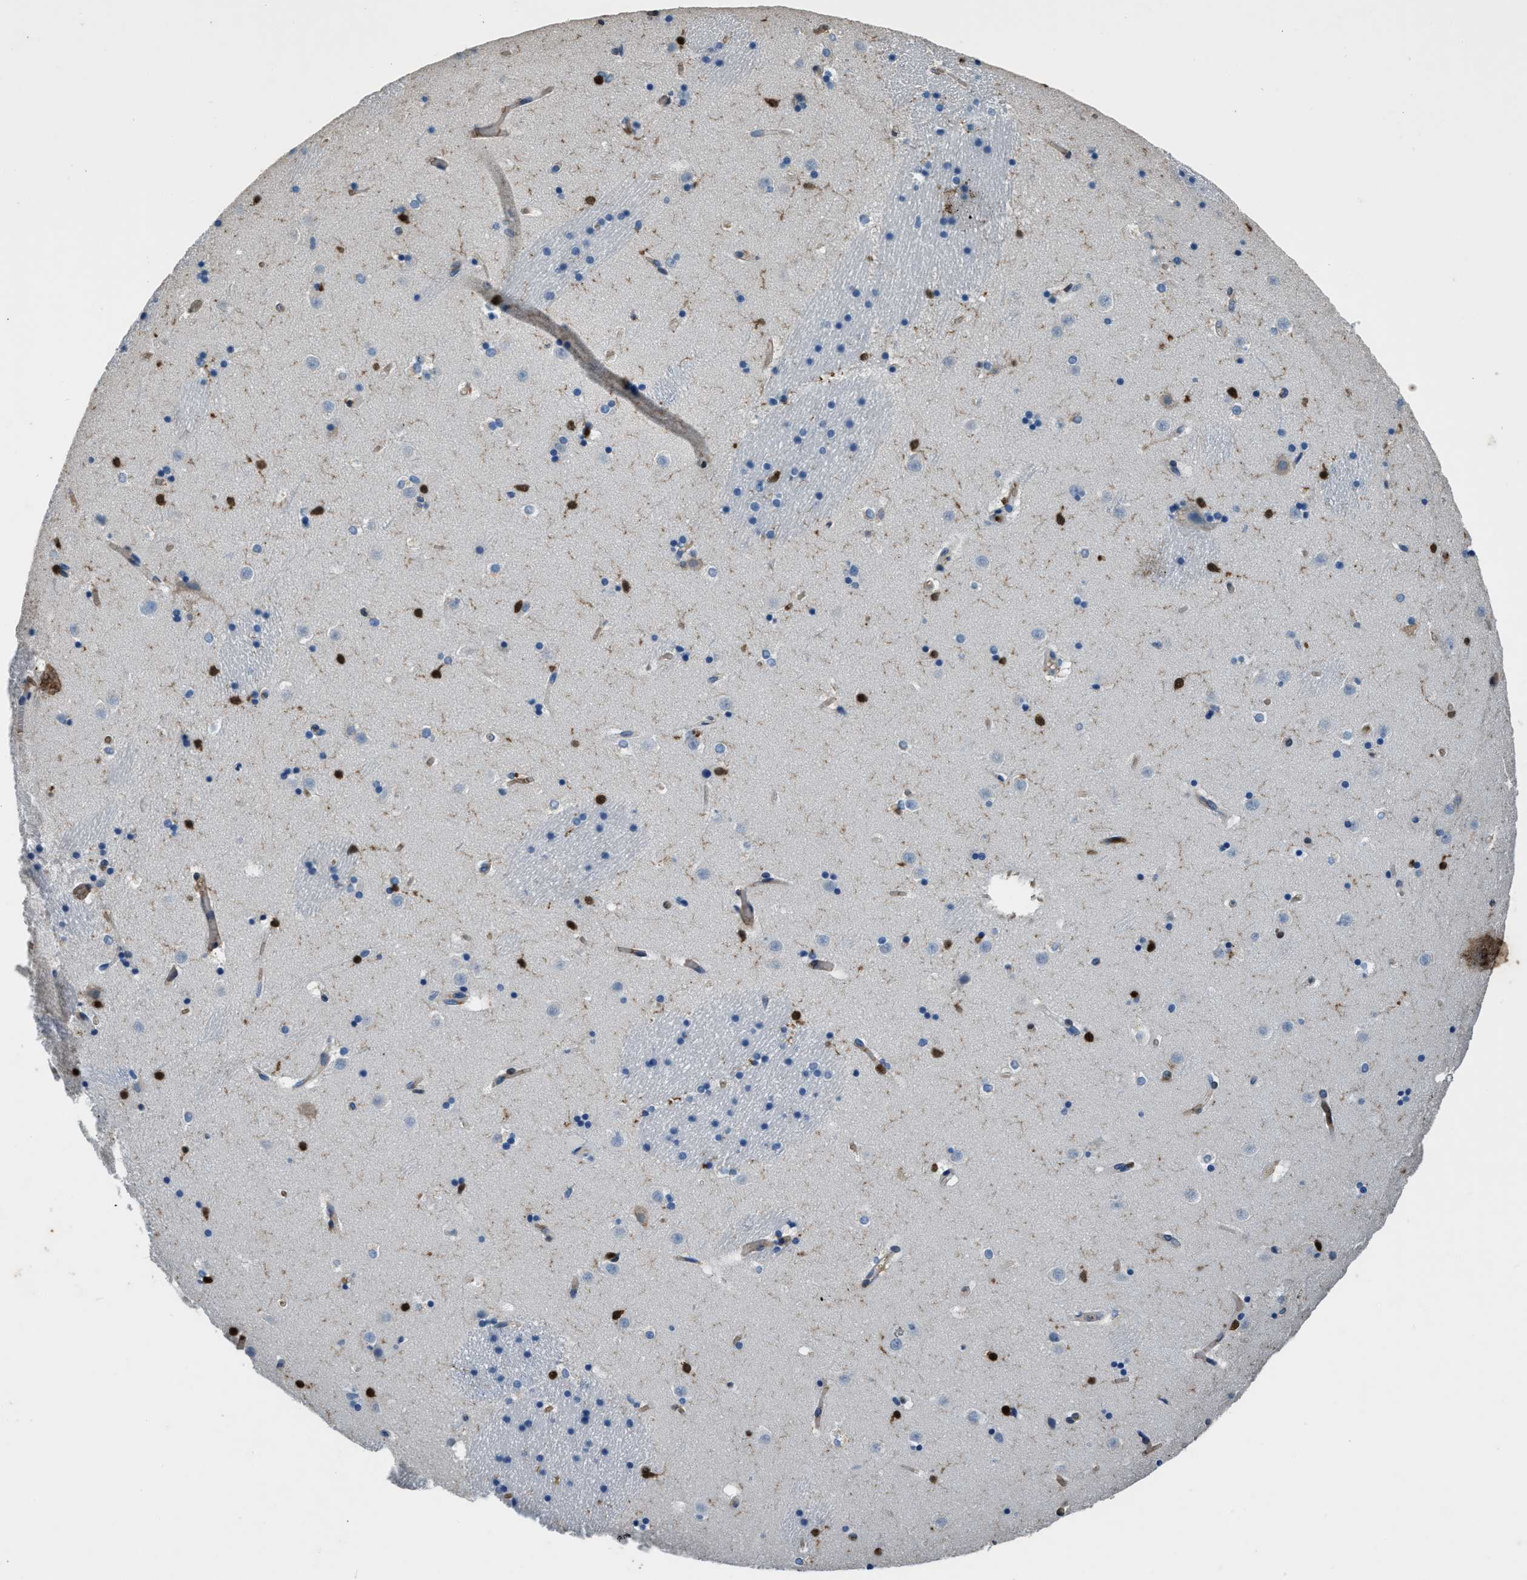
{"staining": {"intensity": "strong", "quantity": "<25%", "location": "nuclear"}, "tissue": "caudate", "cell_type": "Glial cells", "image_type": "normal", "snomed": [{"axis": "morphology", "description": "Normal tissue, NOS"}, {"axis": "topography", "description": "Lateral ventricle wall"}], "caption": "Immunohistochemical staining of benign human caudate shows <25% levels of strong nuclear protein expression in about <25% of glial cells.", "gene": "ARHGDIB", "patient": {"sex": "male", "age": 45}}